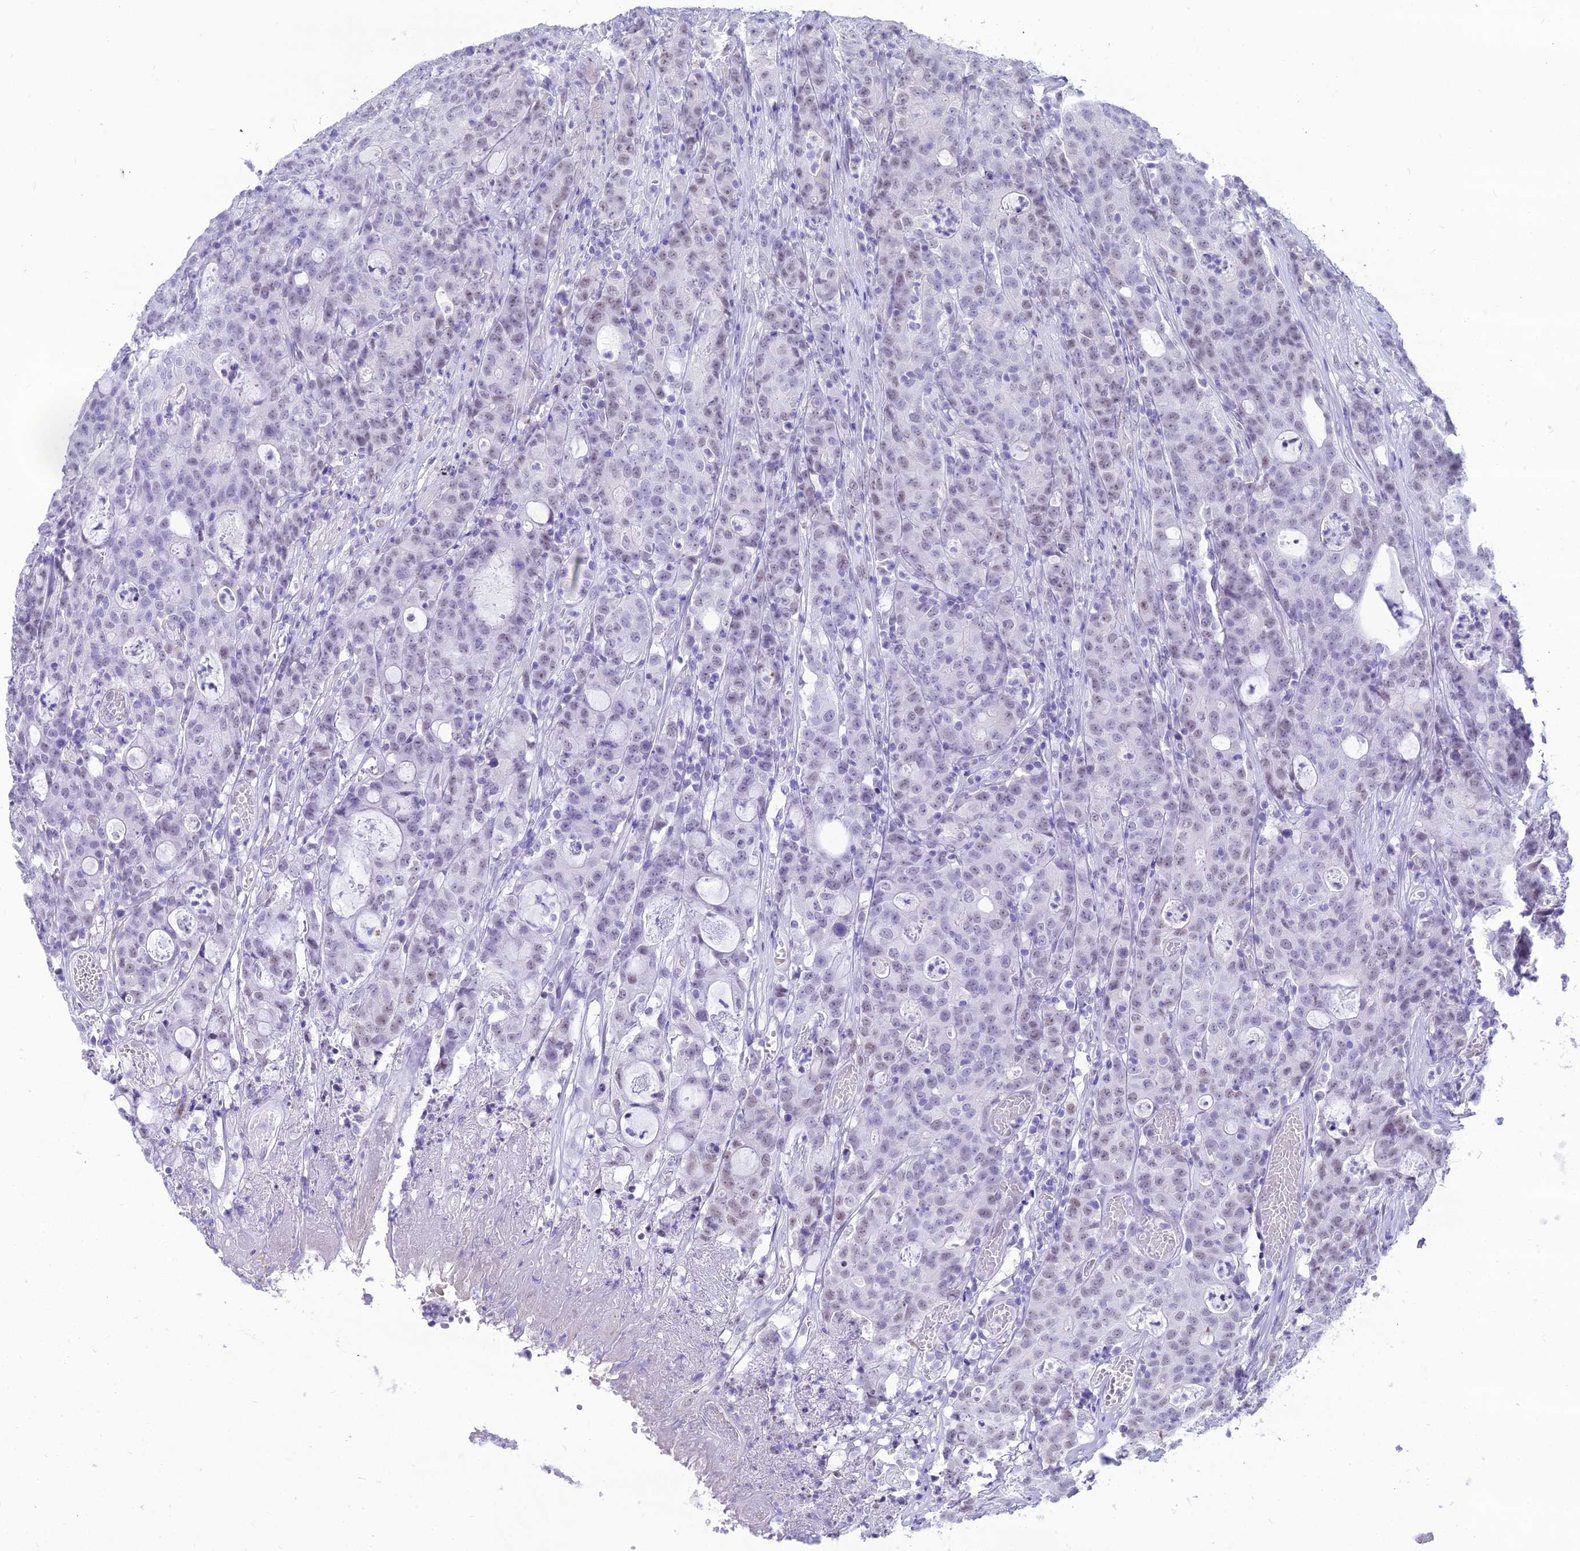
{"staining": {"intensity": "weak", "quantity": "25%-75%", "location": "nuclear"}, "tissue": "colorectal cancer", "cell_type": "Tumor cells", "image_type": "cancer", "snomed": [{"axis": "morphology", "description": "Adenocarcinoma, NOS"}, {"axis": "topography", "description": "Colon"}], "caption": "A micrograph showing weak nuclear staining in approximately 25%-75% of tumor cells in colorectal cancer, as visualized by brown immunohistochemical staining.", "gene": "DHX40", "patient": {"sex": "male", "age": 83}}